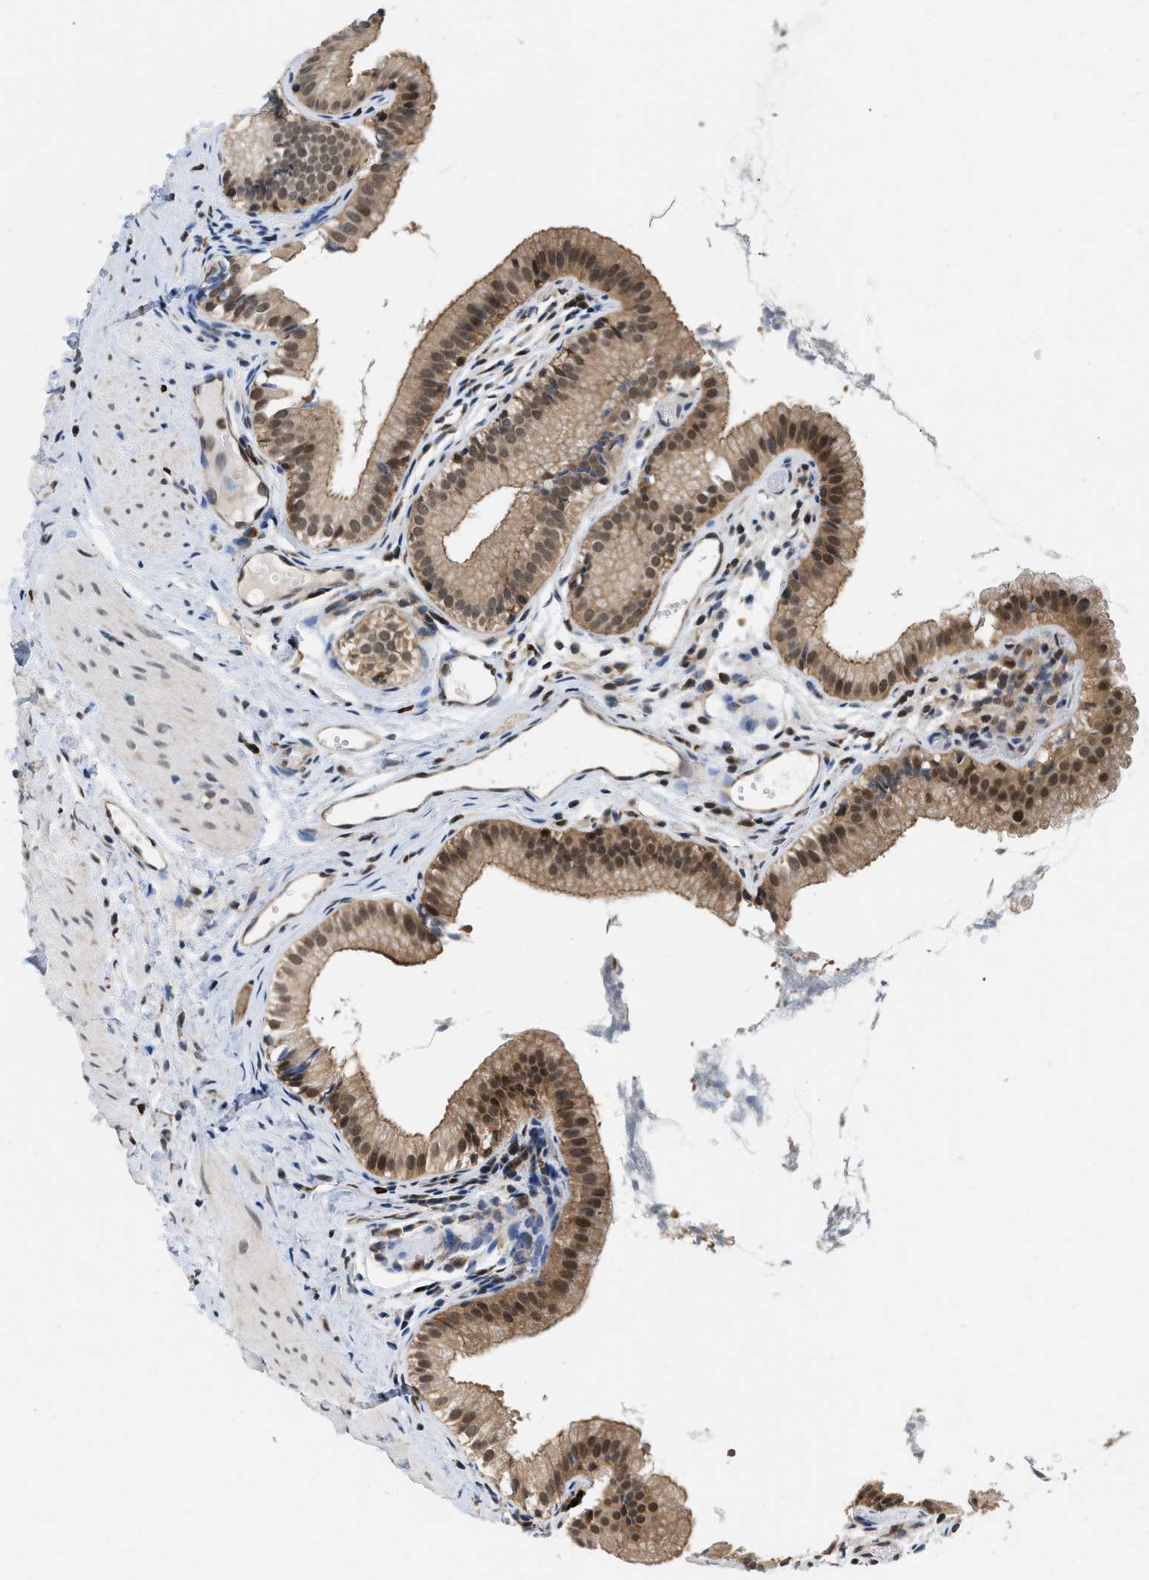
{"staining": {"intensity": "moderate", "quantity": ">75%", "location": "cytoplasmic/membranous,nuclear"}, "tissue": "gallbladder", "cell_type": "Glandular cells", "image_type": "normal", "snomed": [{"axis": "morphology", "description": "Normal tissue, NOS"}, {"axis": "topography", "description": "Gallbladder"}], "caption": "Protein staining reveals moderate cytoplasmic/membranous,nuclear positivity in about >75% of glandular cells in unremarkable gallbladder. (DAB (3,3'-diaminobenzidine) = brown stain, brightfield microscopy at high magnification).", "gene": "ATF7IP", "patient": {"sex": "female", "age": 26}}